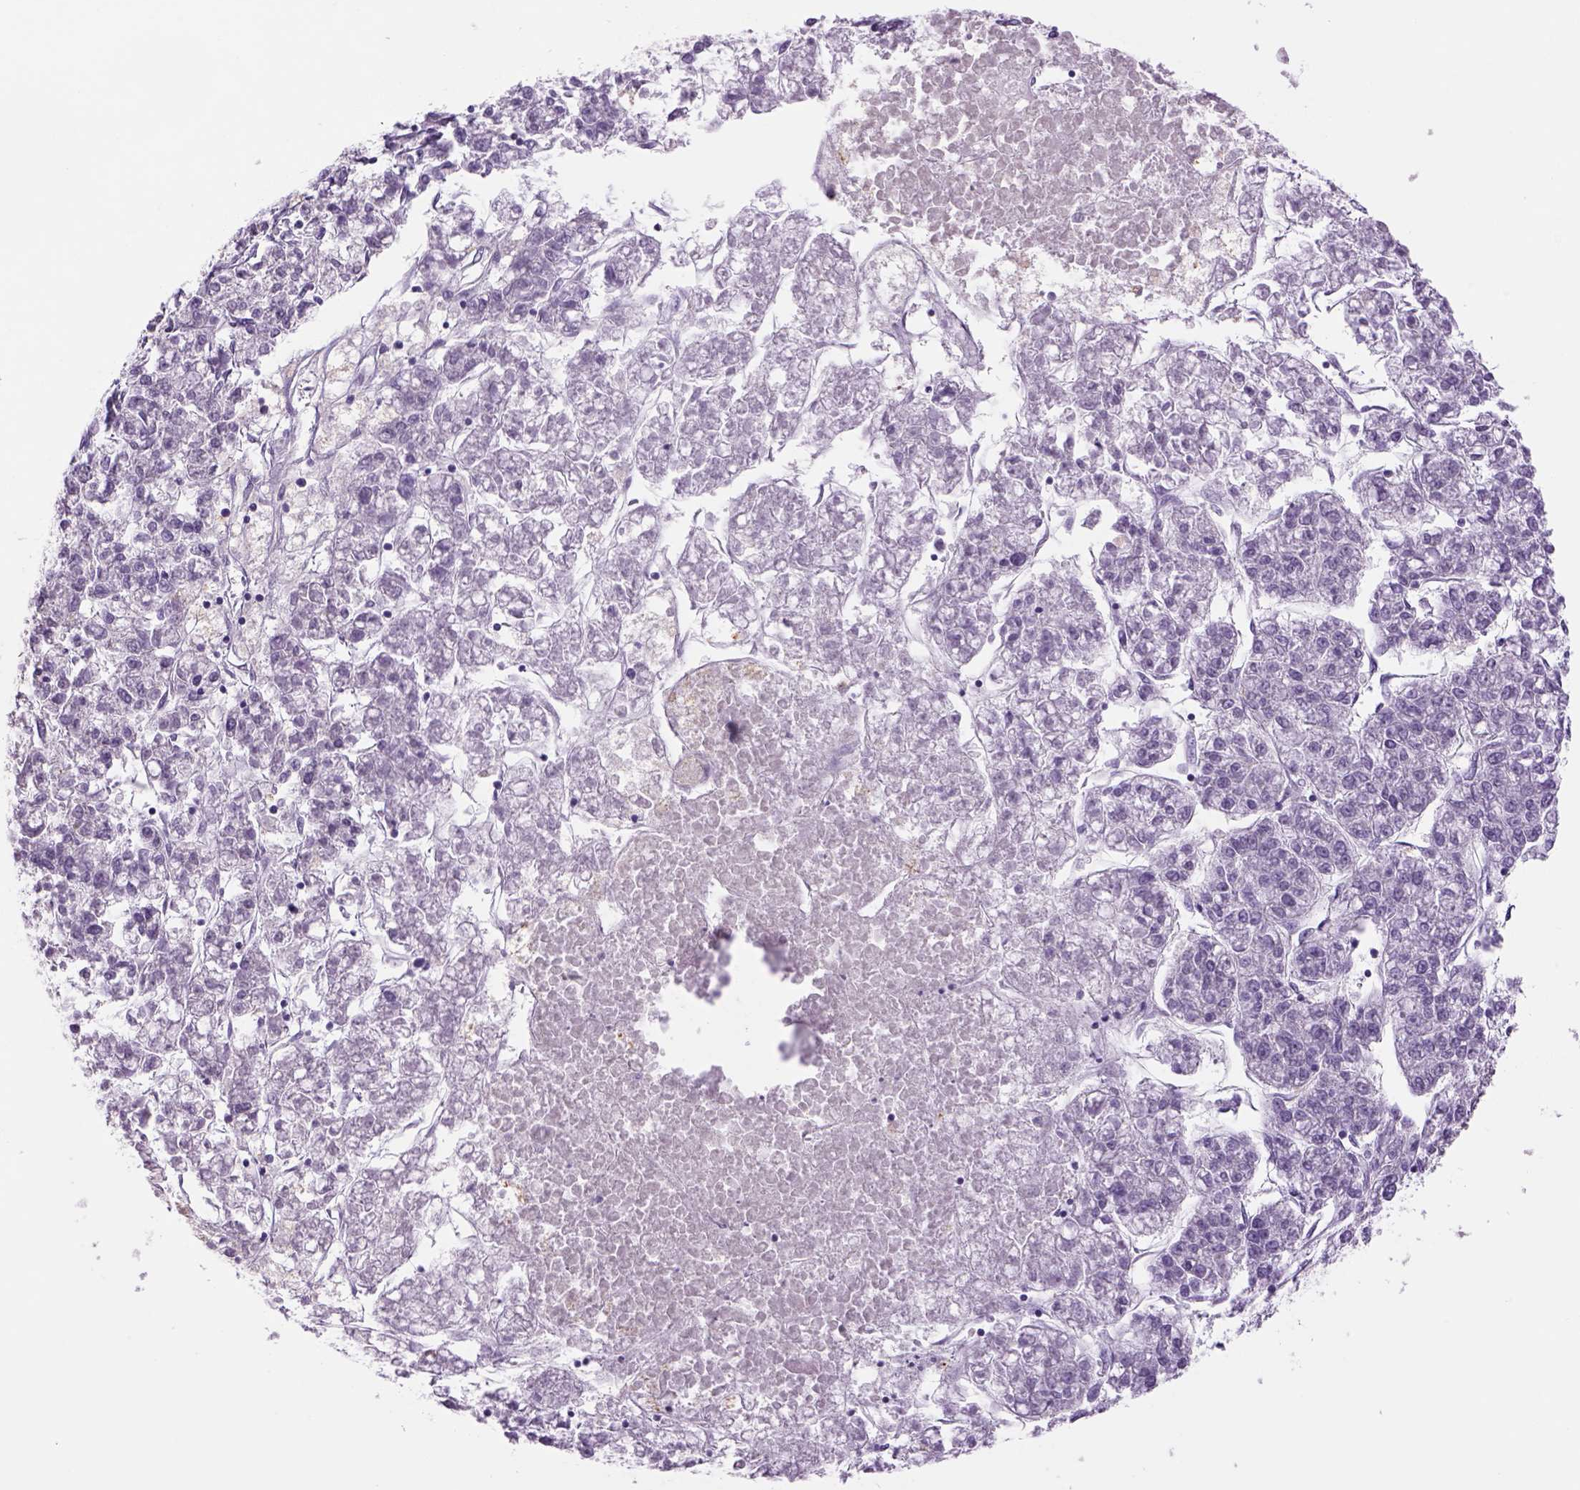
{"staining": {"intensity": "negative", "quantity": "none", "location": "none"}, "tissue": "liver cancer", "cell_type": "Tumor cells", "image_type": "cancer", "snomed": [{"axis": "morphology", "description": "Carcinoma, Hepatocellular, NOS"}, {"axis": "topography", "description": "Liver"}], "caption": "Immunohistochemistry micrograph of human liver cancer (hepatocellular carcinoma) stained for a protein (brown), which shows no expression in tumor cells.", "gene": "DBH", "patient": {"sex": "male", "age": 56}}